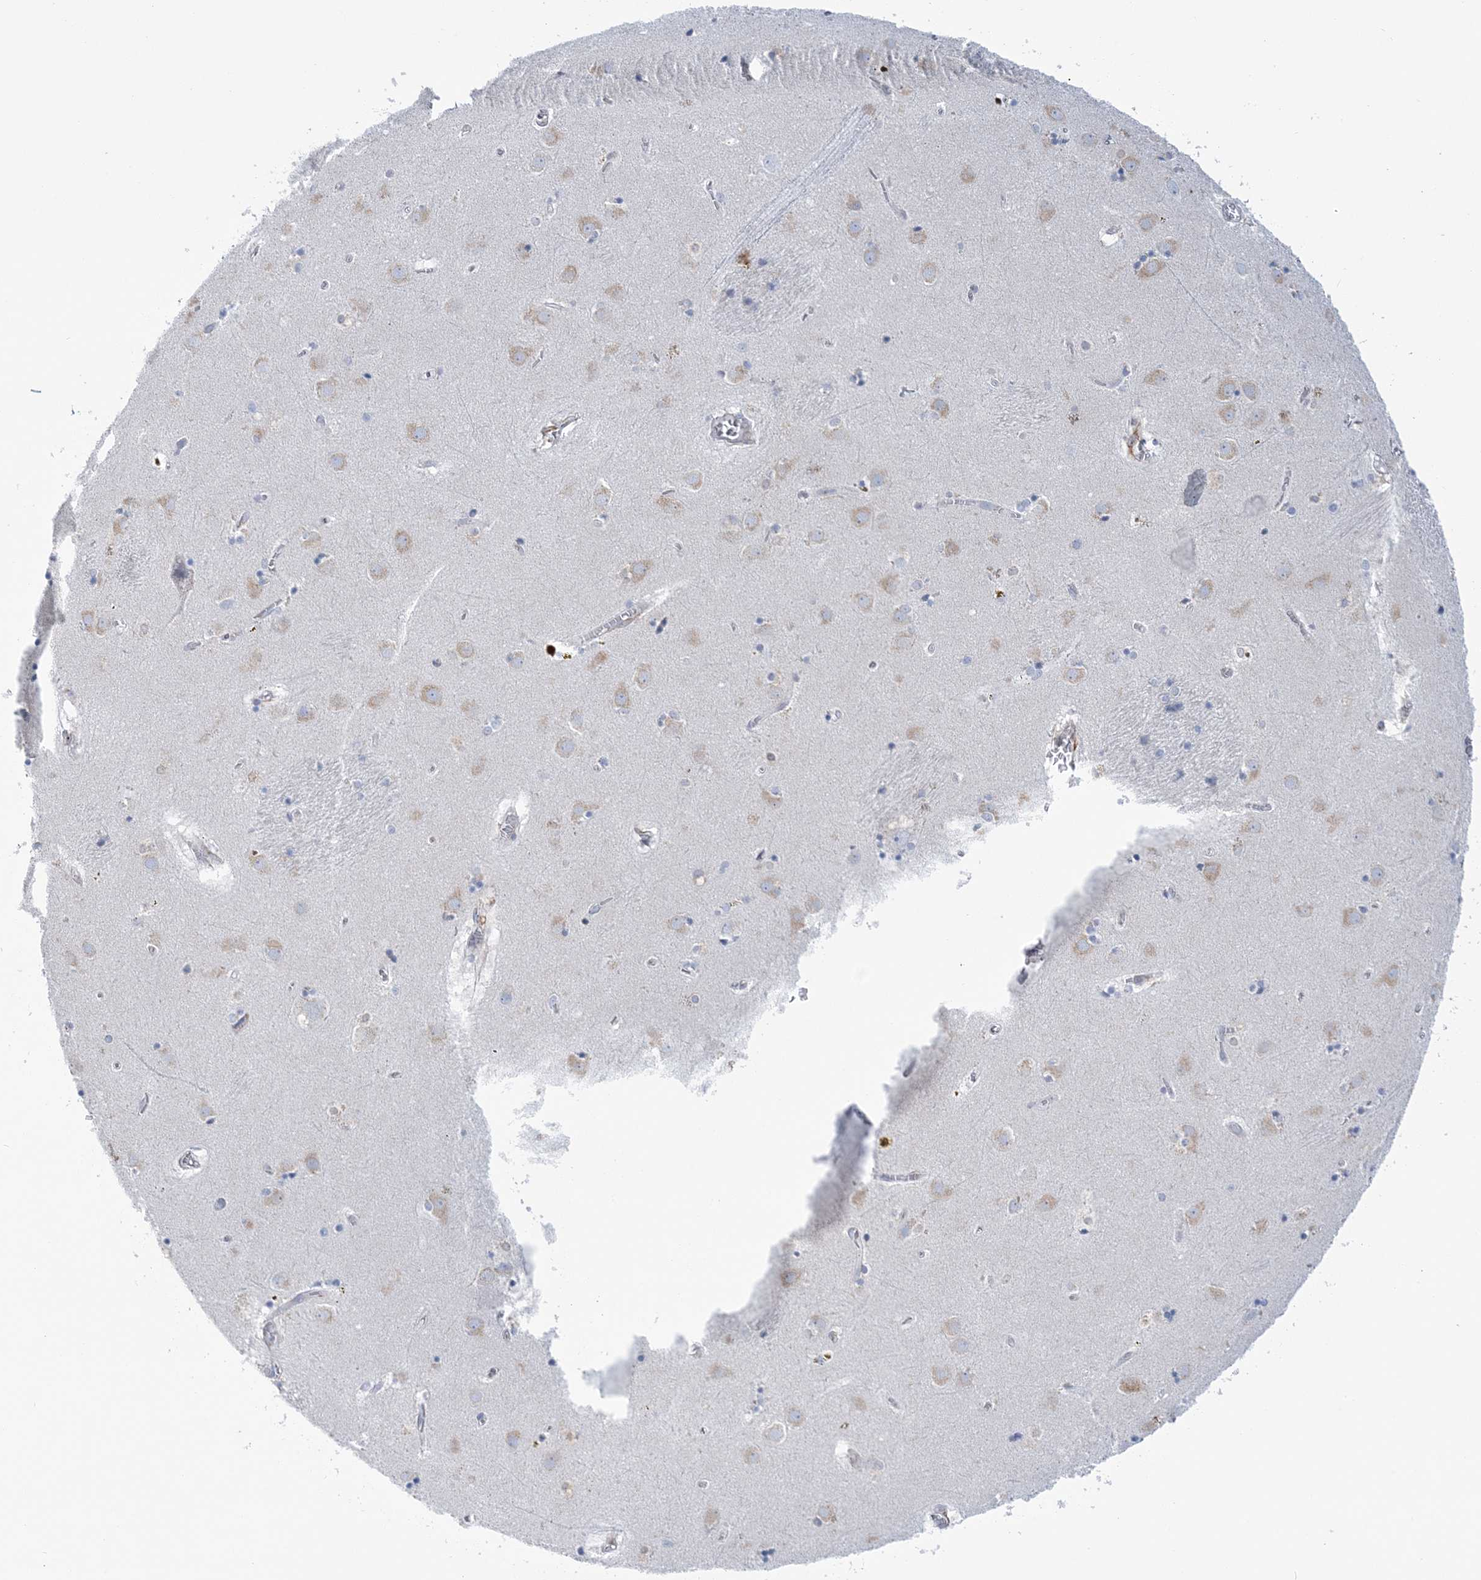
{"staining": {"intensity": "negative", "quantity": "none", "location": "none"}, "tissue": "caudate", "cell_type": "Glial cells", "image_type": "normal", "snomed": [{"axis": "morphology", "description": "Normal tissue, NOS"}, {"axis": "topography", "description": "Lateral ventricle wall"}], "caption": "The IHC image has no significant staining in glial cells of caudate. (Stains: DAB immunohistochemistry (IHC) with hematoxylin counter stain, Microscopy: brightfield microscopy at high magnification).", "gene": "PLEKHG4B", "patient": {"sex": "male", "age": 70}}